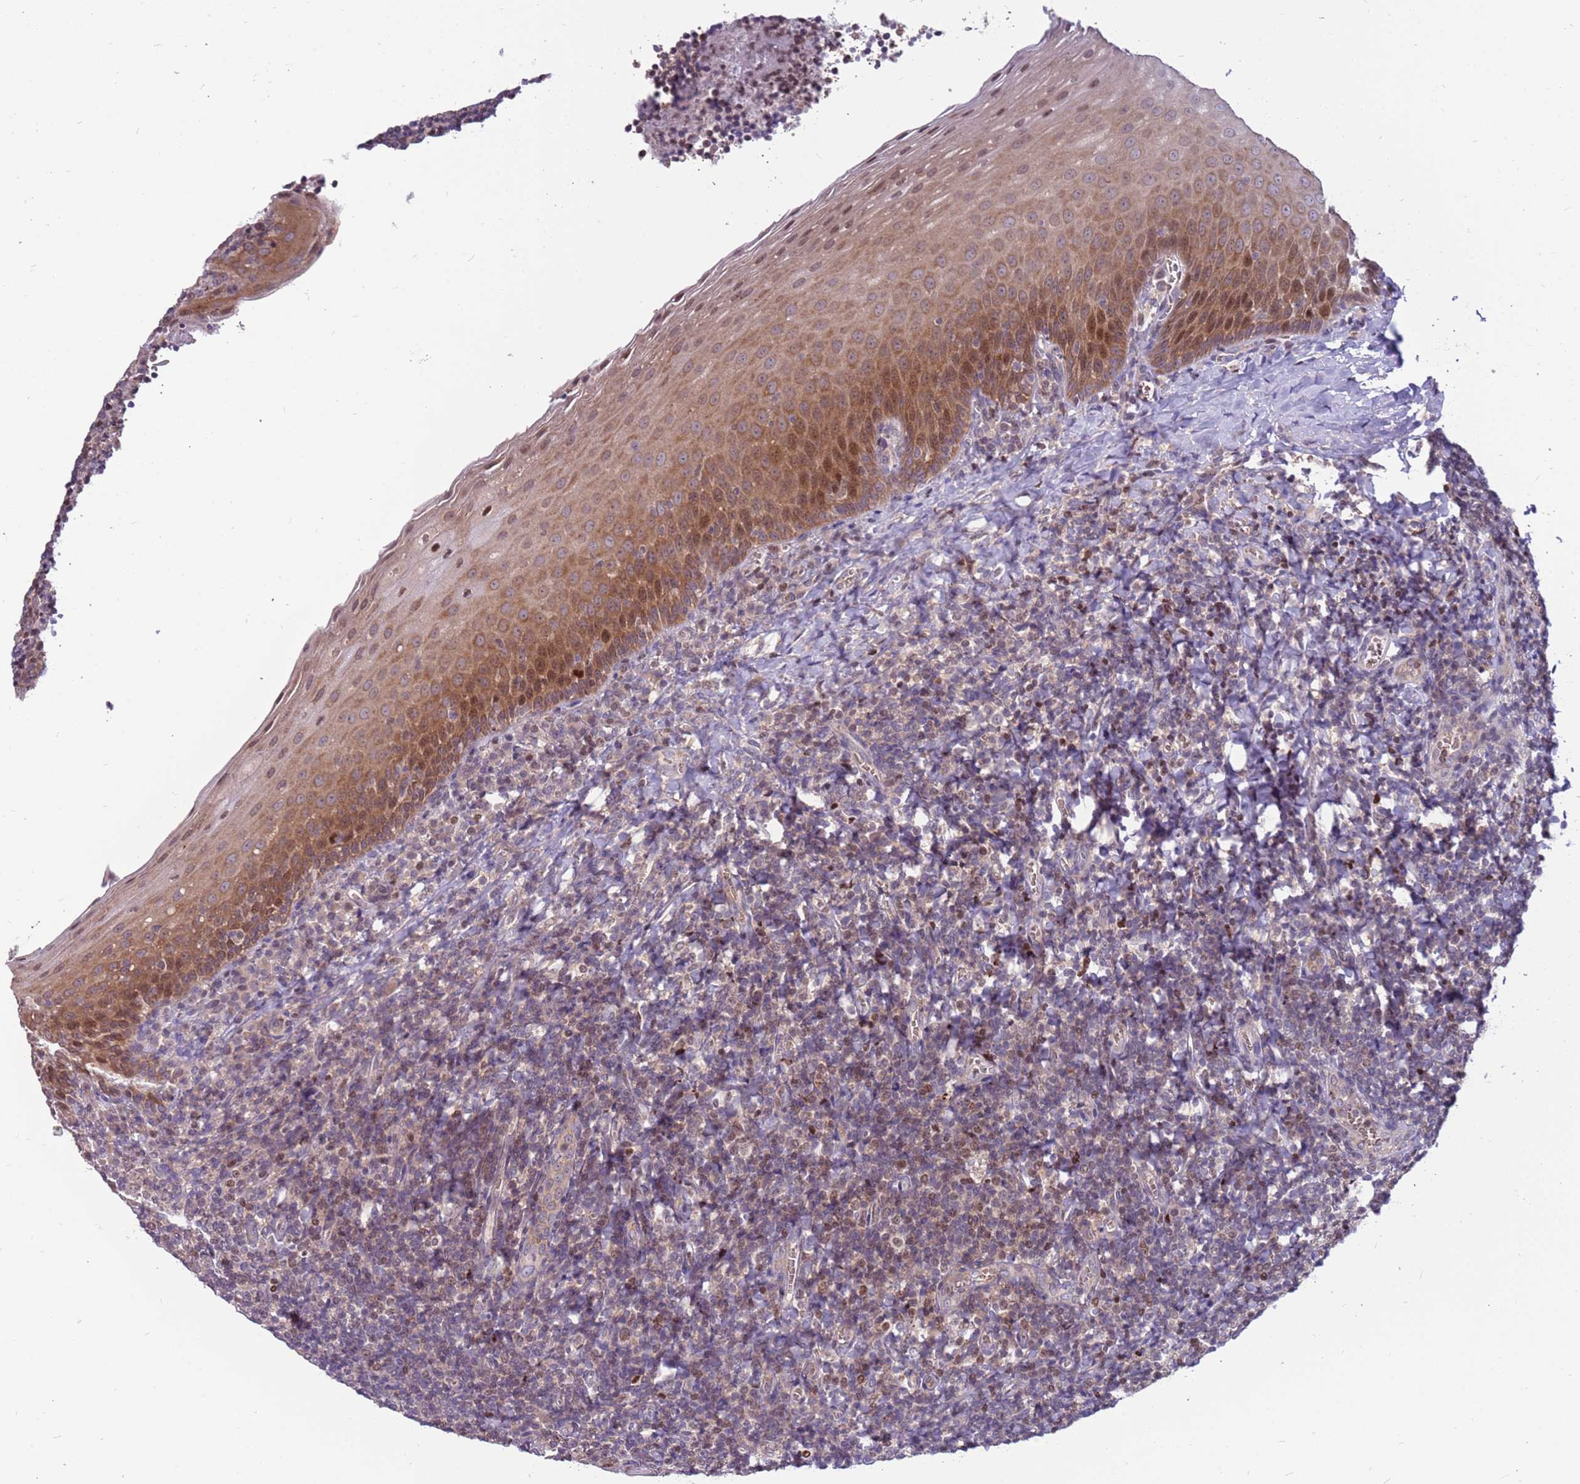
{"staining": {"intensity": "moderate", "quantity": "25%-75%", "location": "nuclear"}, "tissue": "tonsil", "cell_type": "Germinal center cells", "image_type": "normal", "snomed": [{"axis": "morphology", "description": "Normal tissue, NOS"}, {"axis": "topography", "description": "Tonsil"}], "caption": "A micrograph of human tonsil stained for a protein shows moderate nuclear brown staining in germinal center cells.", "gene": "ARHGEF35", "patient": {"sex": "male", "age": 27}}